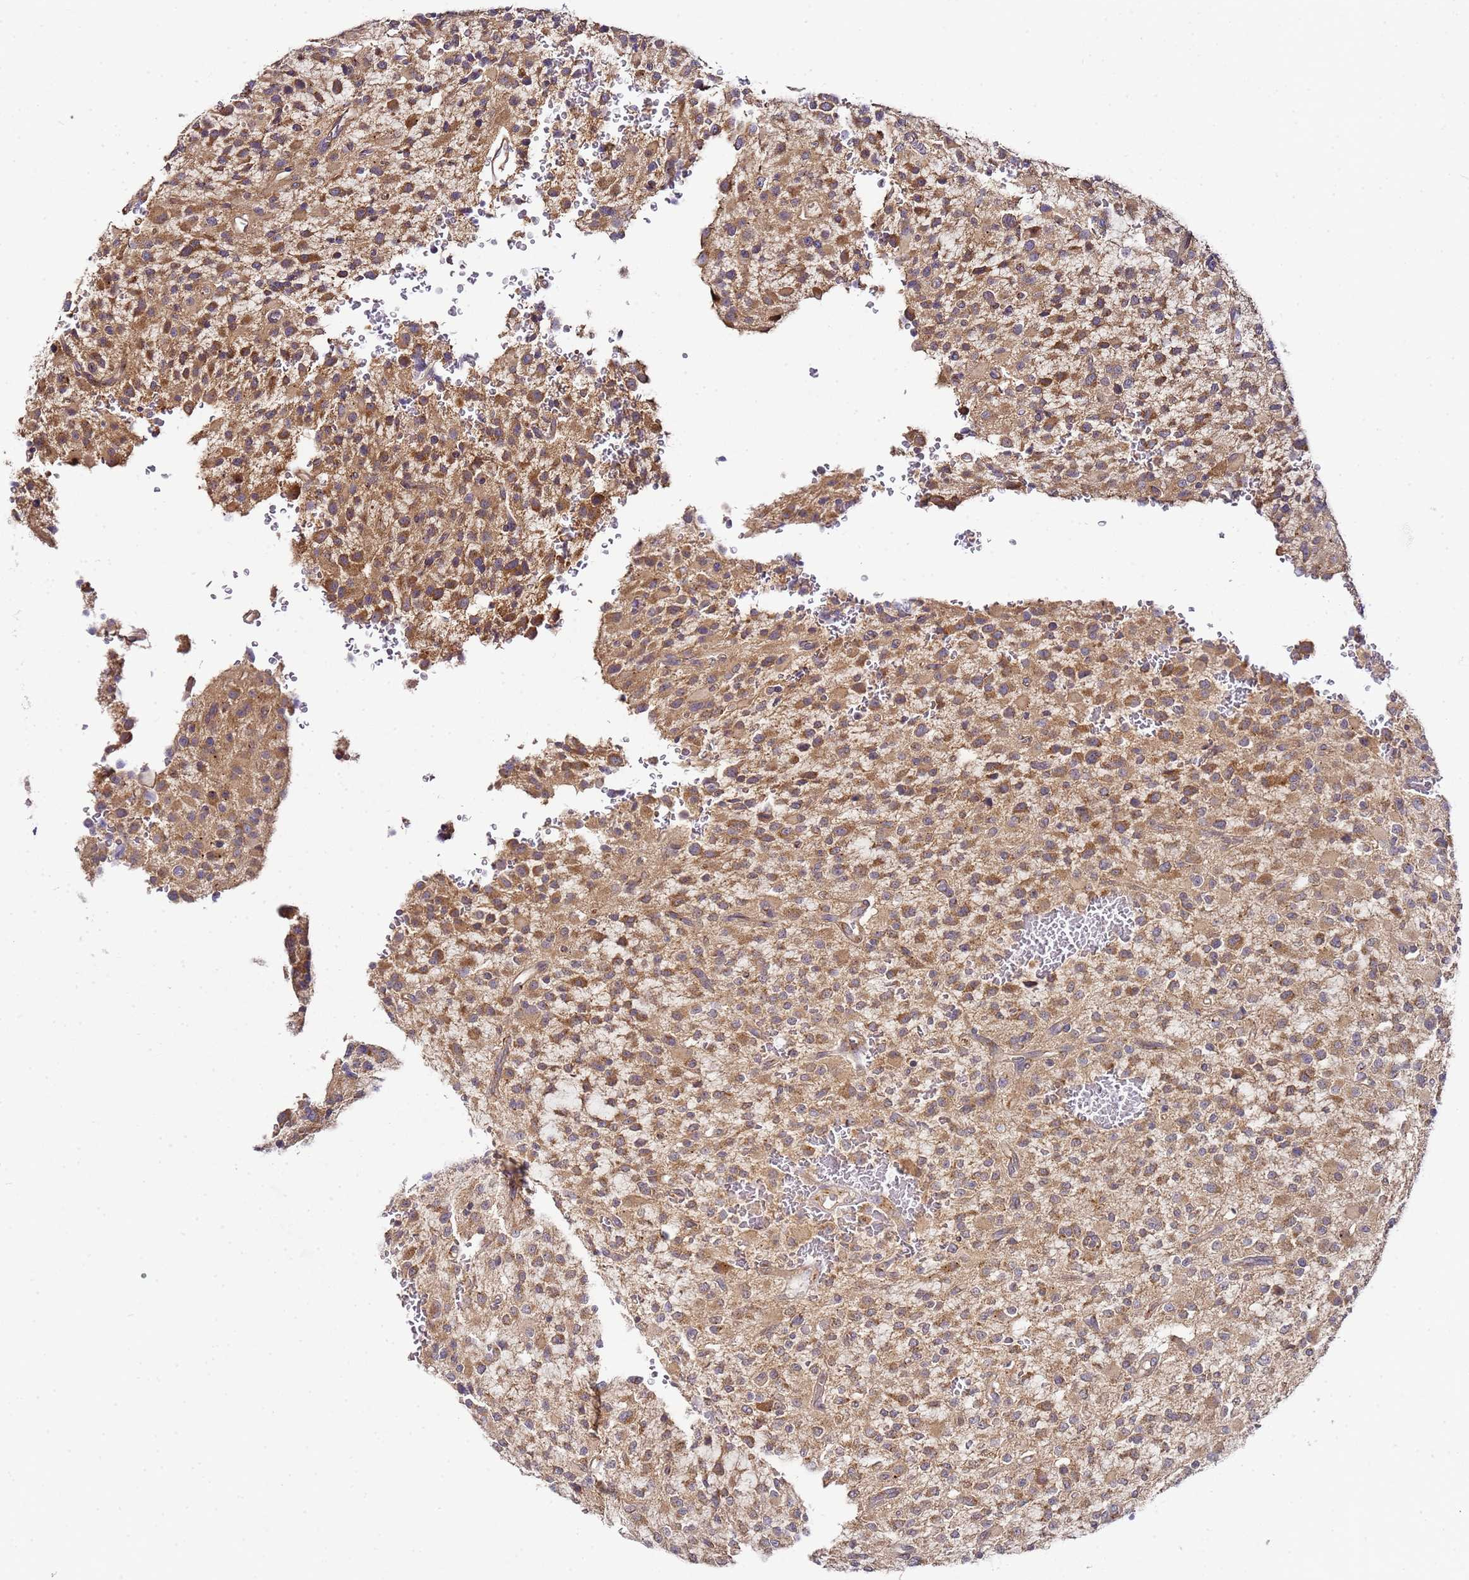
{"staining": {"intensity": "moderate", "quantity": ">75%", "location": "cytoplasmic/membranous"}, "tissue": "glioma", "cell_type": "Tumor cells", "image_type": "cancer", "snomed": [{"axis": "morphology", "description": "Glioma, malignant, High grade"}, {"axis": "topography", "description": "Brain"}], "caption": "This is a histology image of immunohistochemistry (IHC) staining of glioma, which shows moderate positivity in the cytoplasmic/membranous of tumor cells.", "gene": "MRPL49", "patient": {"sex": "male", "age": 34}}